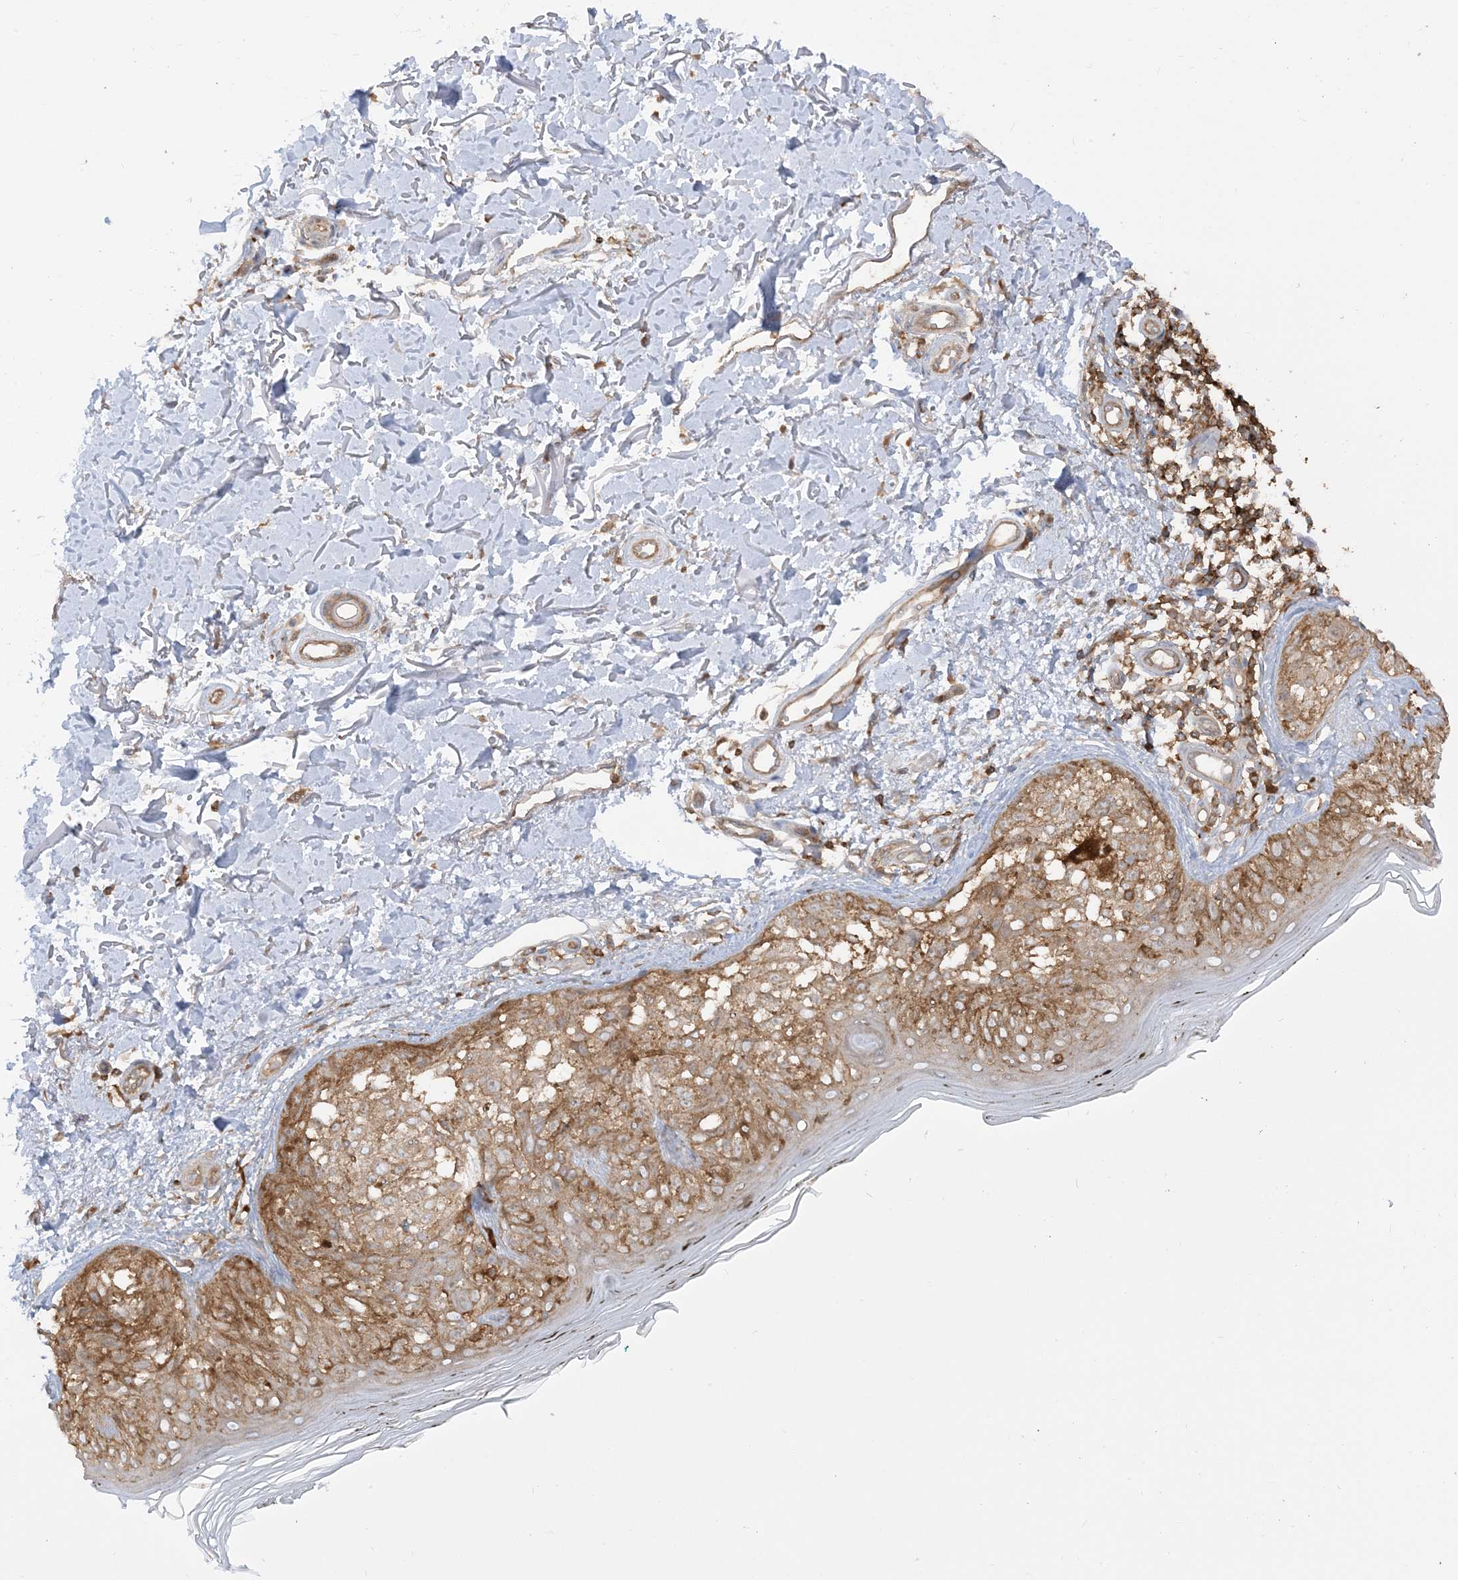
{"staining": {"intensity": "weak", "quantity": ">75%", "location": "cytoplasmic/membranous"}, "tissue": "melanoma", "cell_type": "Tumor cells", "image_type": "cancer", "snomed": [{"axis": "morphology", "description": "Malignant melanoma, NOS"}, {"axis": "topography", "description": "Skin"}], "caption": "Malignant melanoma stained for a protein reveals weak cytoplasmic/membranous positivity in tumor cells. The protein of interest is shown in brown color, while the nuclei are stained blue.", "gene": "CAPZB", "patient": {"sex": "female", "age": 50}}